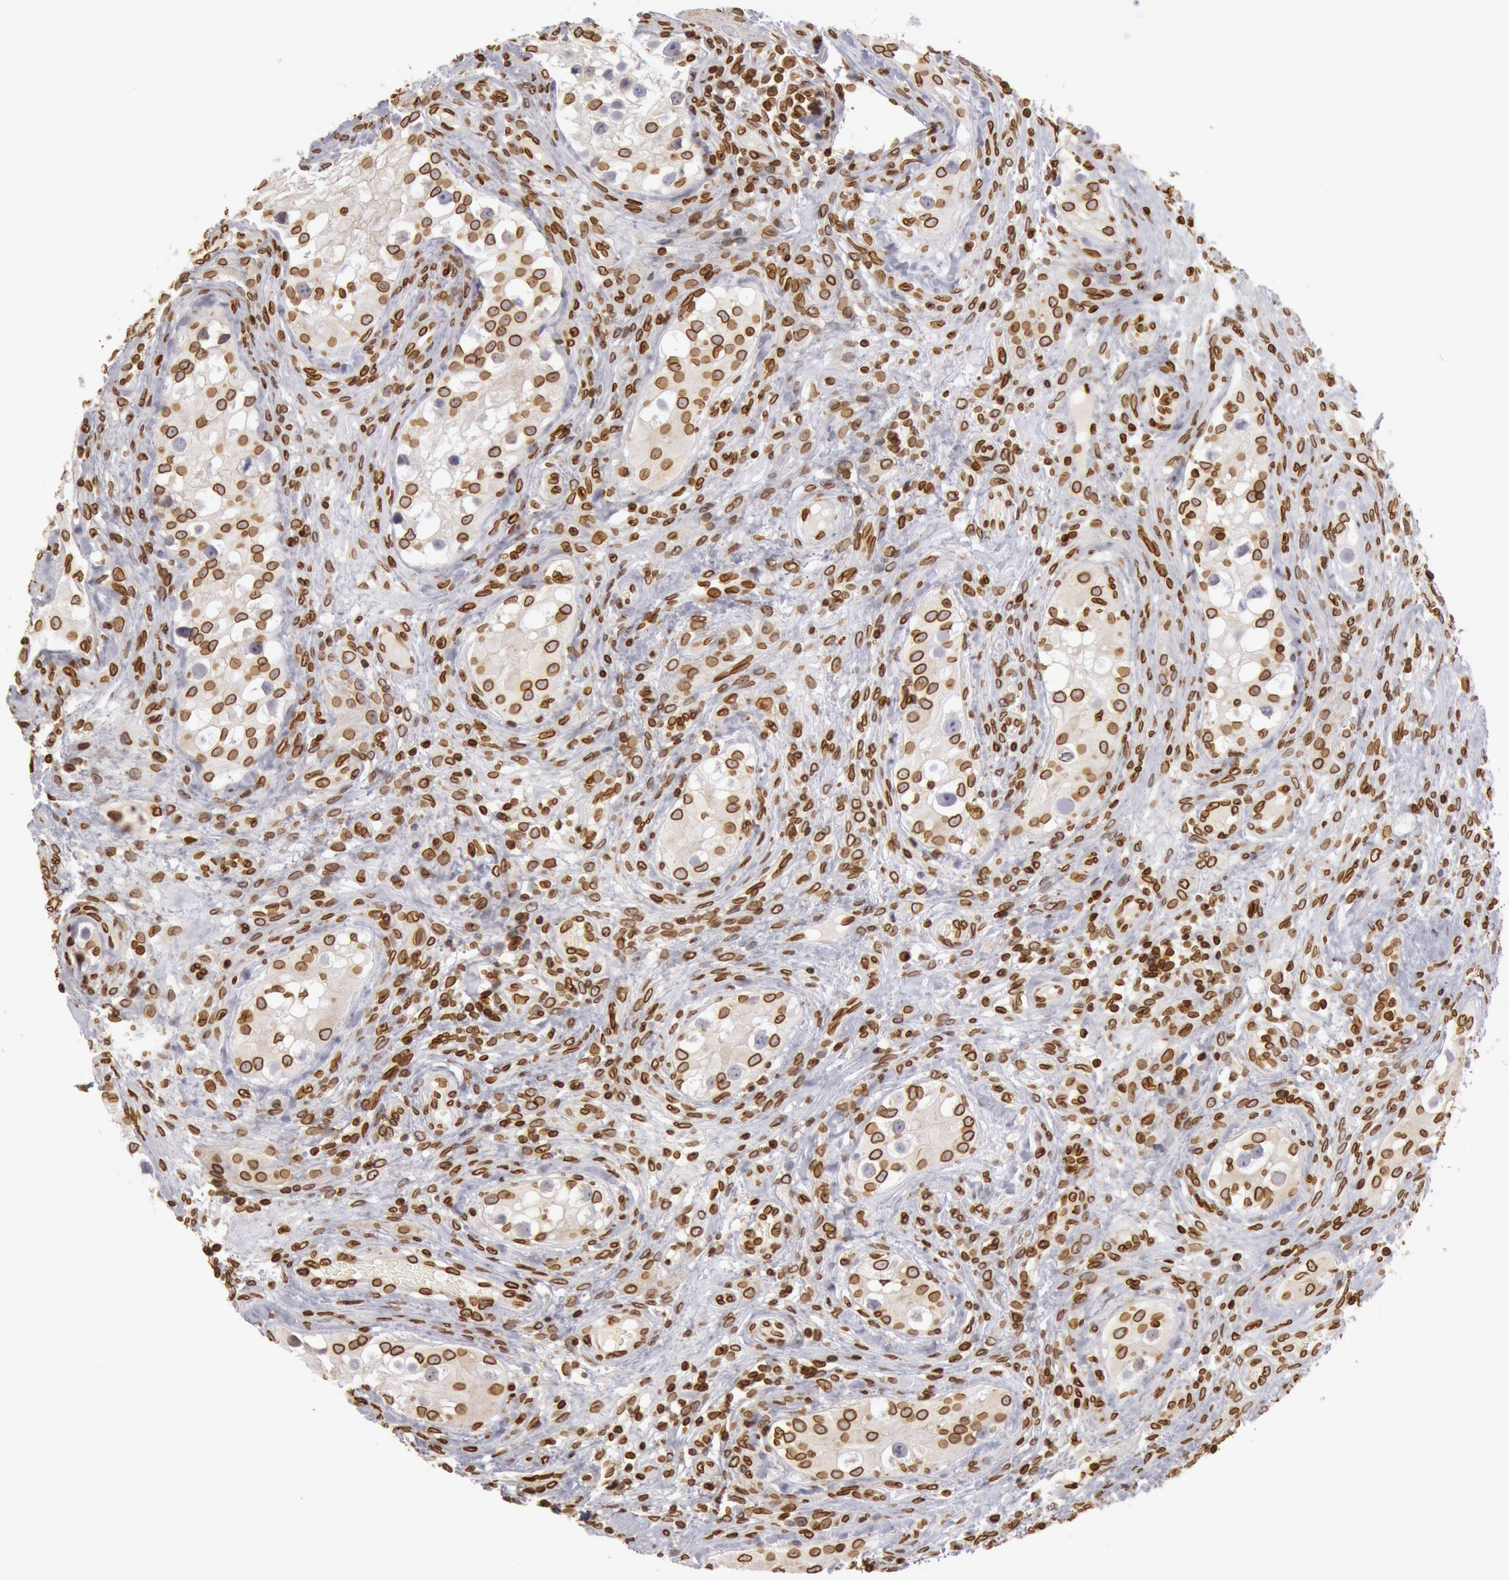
{"staining": {"intensity": "moderate", "quantity": ">75%", "location": "cytoplasmic/membranous,nuclear"}, "tissue": "testis cancer", "cell_type": "Tumor cells", "image_type": "cancer", "snomed": [{"axis": "morphology", "description": "Carcinoma, Embryonal, NOS"}, {"axis": "topography", "description": "Testis"}], "caption": "Human testis embryonal carcinoma stained with a brown dye reveals moderate cytoplasmic/membranous and nuclear positive positivity in approximately >75% of tumor cells.", "gene": "SUN2", "patient": {"sex": "male", "age": 31}}